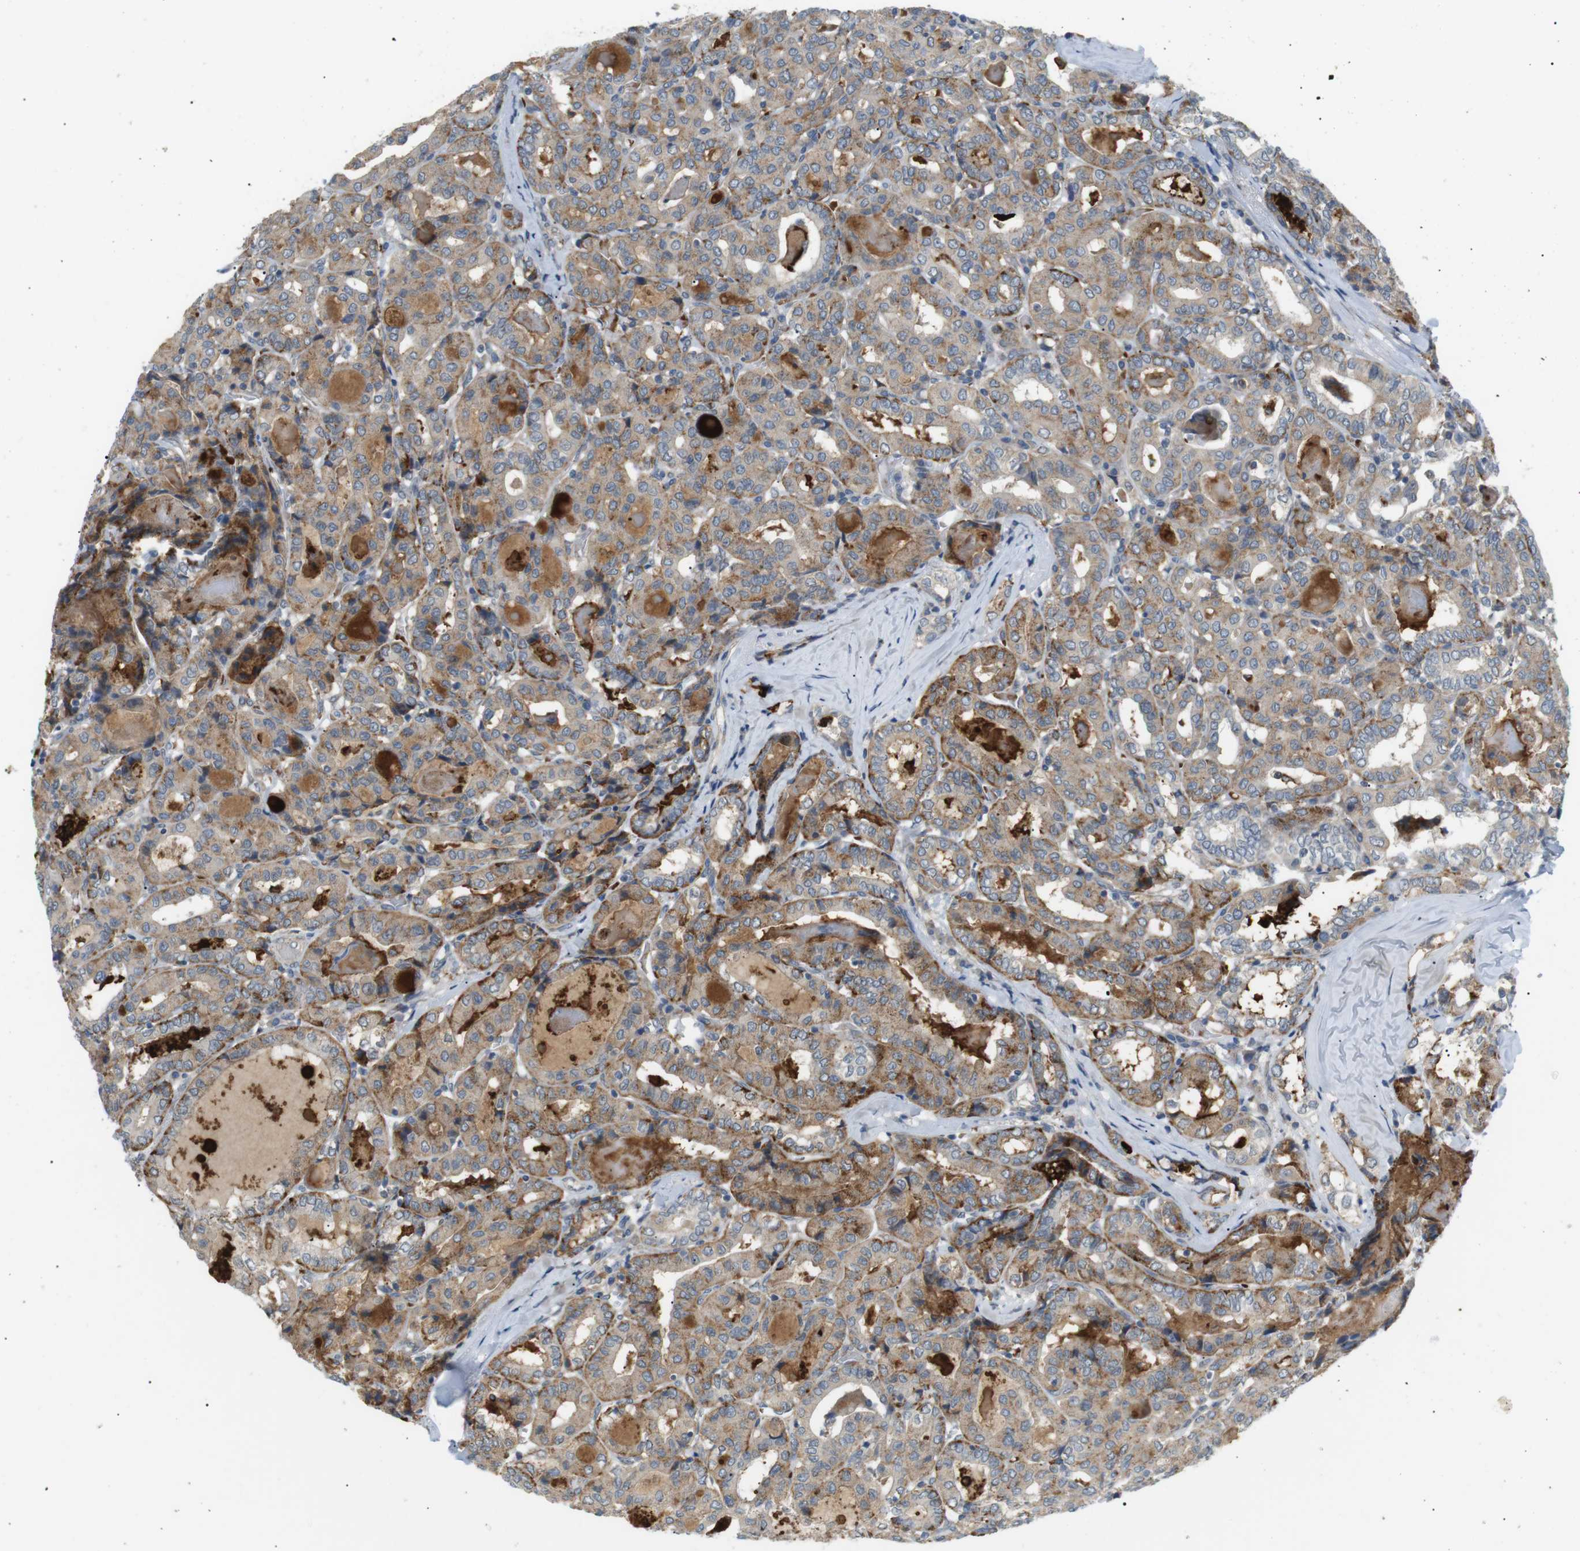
{"staining": {"intensity": "weak", "quantity": ">75%", "location": "cytoplasmic/membranous"}, "tissue": "thyroid cancer", "cell_type": "Tumor cells", "image_type": "cancer", "snomed": [{"axis": "morphology", "description": "Papillary adenocarcinoma, NOS"}, {"axis": "topography", "description": "Thyroid gland"}], "caption": "A micrograph showing weak cytoplasmic/membranous staining in approximately >75% of tumor cells in thyroid papillary adenocarcinoma, as visualized by brown immunohistochemical staining.", "gene": "B4GALNT2", "patient": {"sex": "female", "age": 42}}